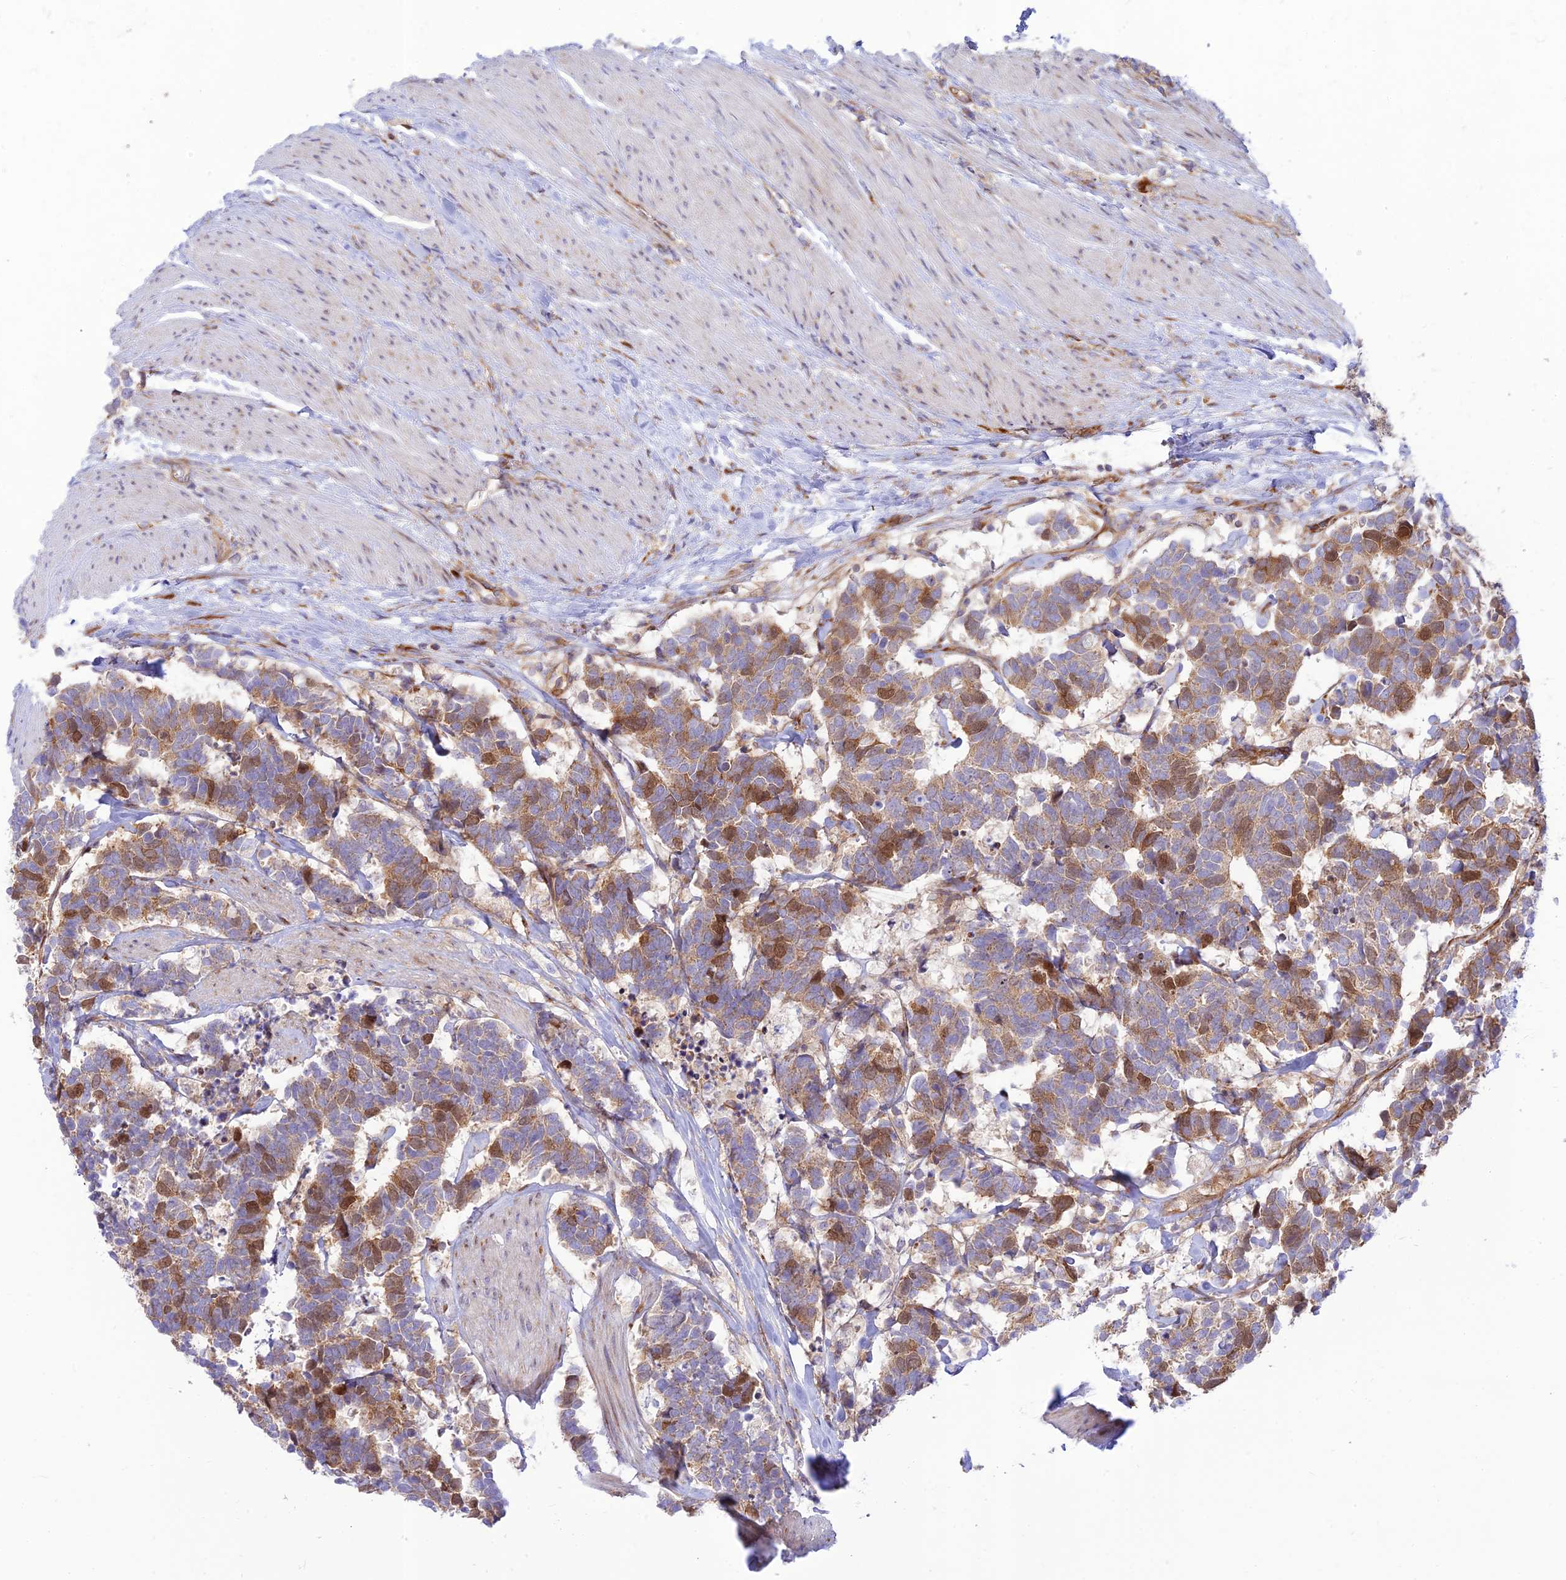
{"staining": {"intensity": "moderate", "quantity": "25%-75%", "location": "nuclear"}, "tissue": "carcinoid", "cell_type": "Tumor cells", "image_type": "cancer", "snomed": [{"axis": "morphology", "description": "Carcinoma, NOS"}, {"axis": "morphology", "description": "Carcinoid, malignant, NOS"}, {"axis": "topography", "description": "Urinary bladder"}], "caption": "High-magnification brightfield microscopy of carcinoid stained with DAB (brown) and counterstained with hematoxylin (blue). tumor cells exhibit moderate nuclear staining is appreciated in about25%-75% of cells.", "gene": "PIMREG", "patient": {"sex": "male", "age": 57}}